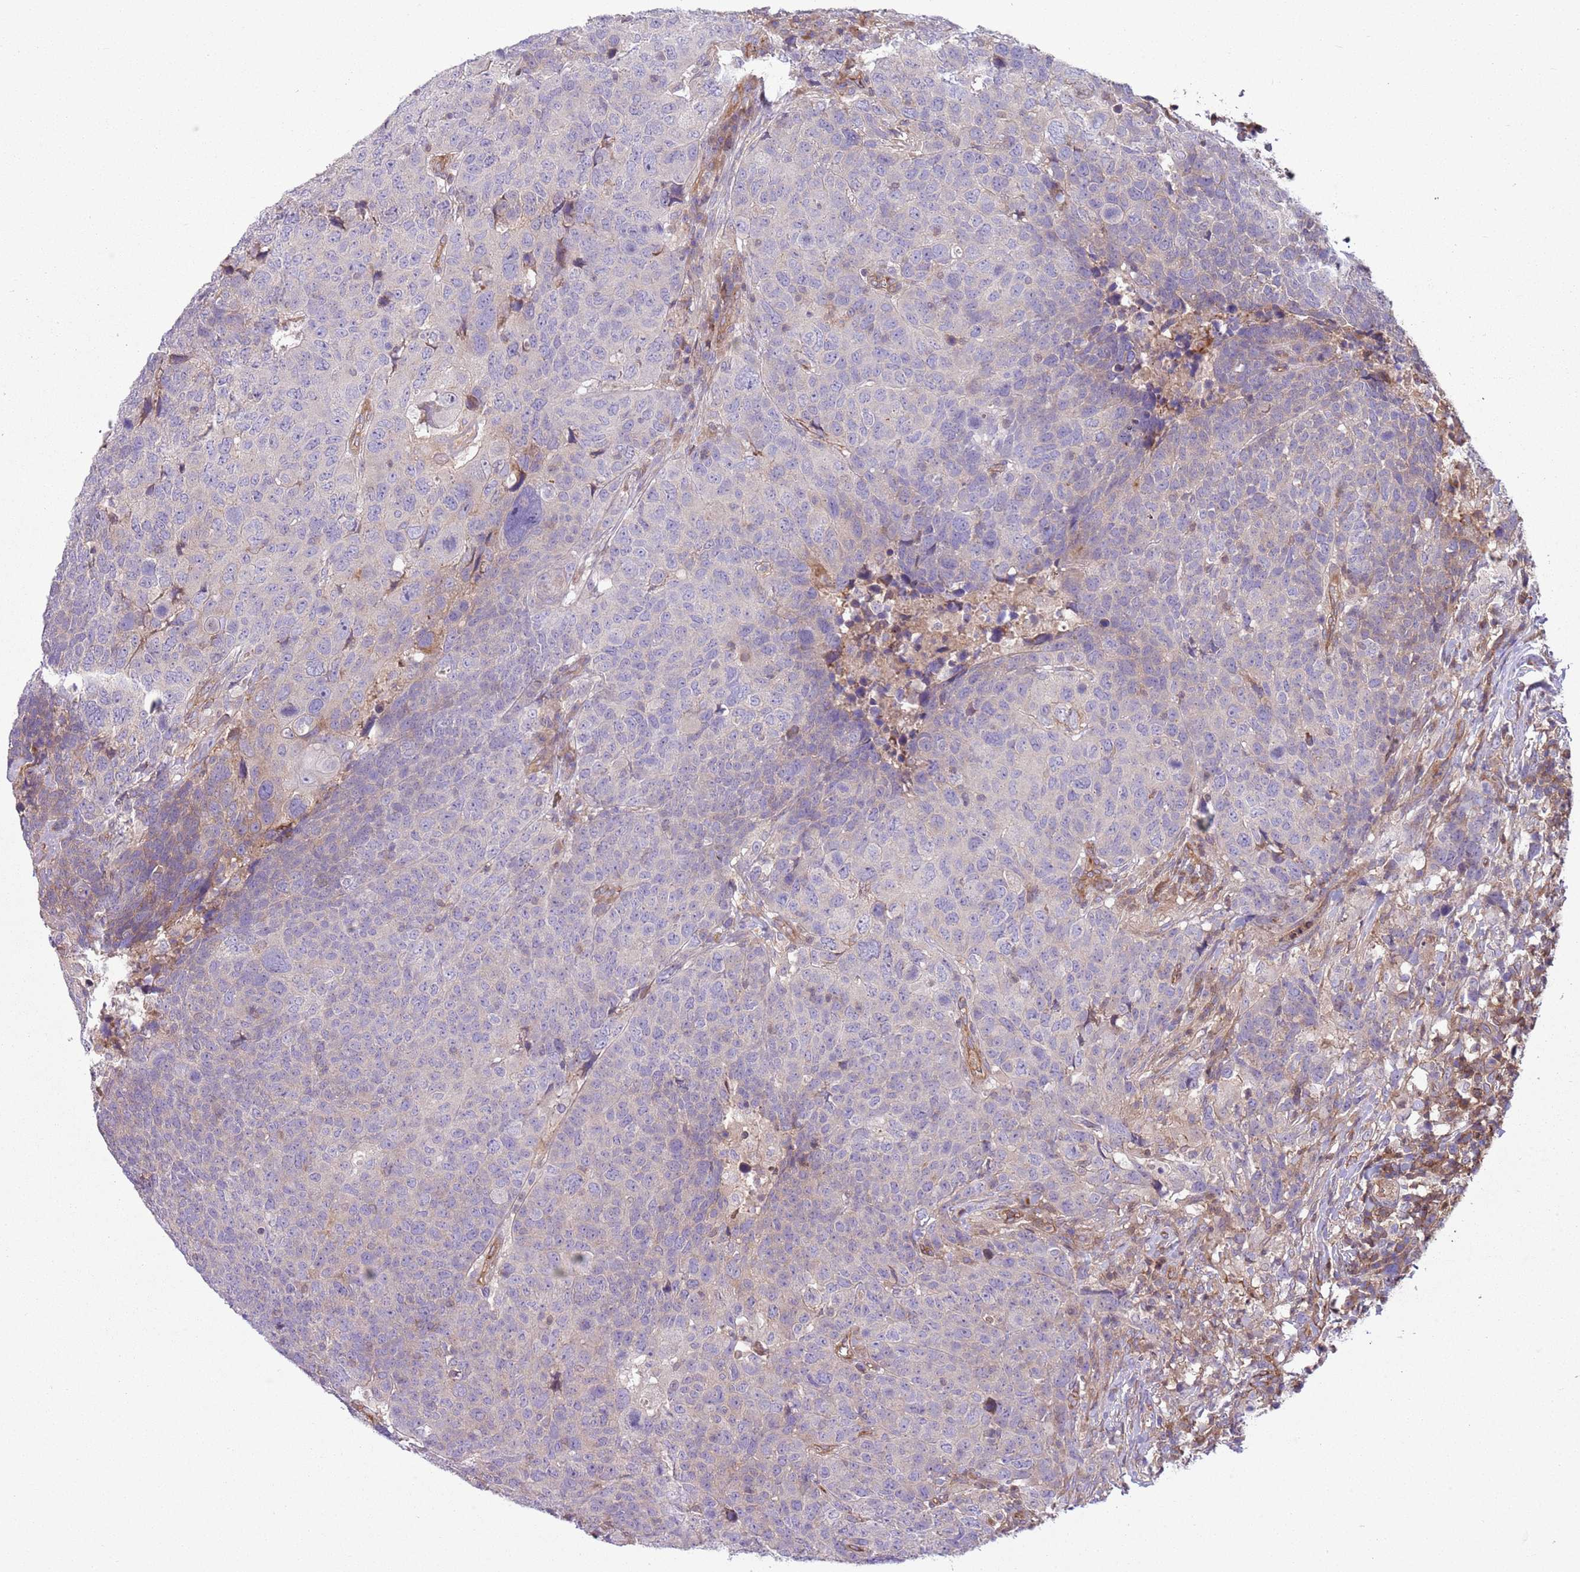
{"staining": {"intensity": "negative", "quantity": "none", "location": "none"}, "tissue": "head and neck cancer", "cell_type": "Tumor cells", "image_type": "cancer", "snomed": [{"axis": "morphology", "description": "Normal tissue, NOS"}, {"axis": "morphology", "description": "Squamous cell carcinoma, NOS"}, {"axis": "topography", "description": "Skeletal muscle"}, {"axis": "topography", "description": "Vascular tissue"}, {"axis": "topography", "description": "Peripheral nerve tissue"}, {"axis": "topography", "description": "Head-Neck"}], "caption": "Photomicrograph shows no protein expression in tumor cells of head and neck cancer (squamous cell carcinoma) tissue.", "gene": "GNAI3", "patient": {"sex": "male", "age": 66}}